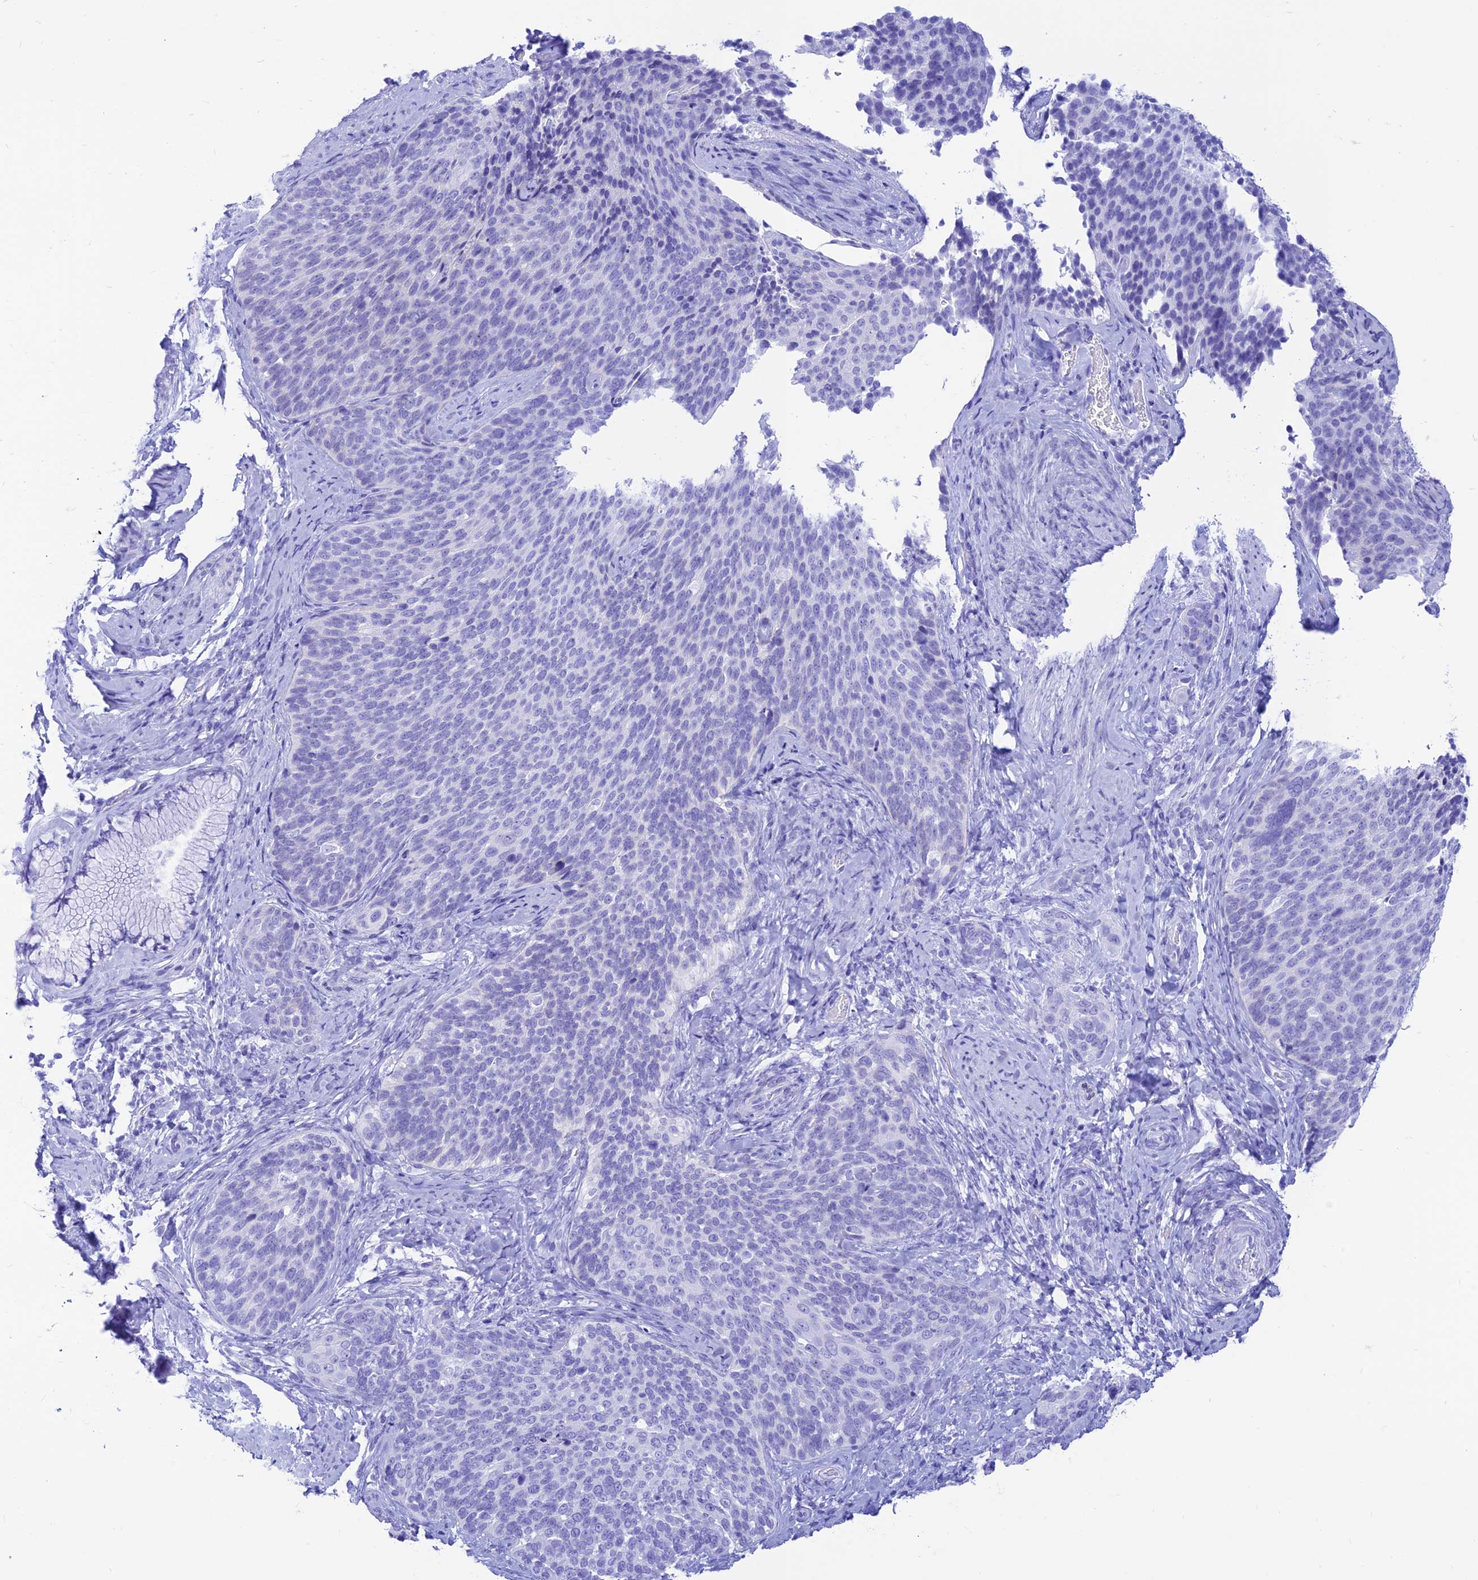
{"staining": {"intensity": "negative", "quantity": "none", "location": "none"}, "tissue": "cervical cancer", "cell_type": "Tumor cells", "image_type": "cancer", "snomed": [{"axis": "morphology", "description": "Squamous cell carcinoma, NOS"}, {"axis": "topography", "description": "Cervix"}], "caption": "Immunohistochemical staining of human squamous cell carcinoma (cervical) exhibits no significant staining in tumor cells.", "gene": "PRNP", "patient": {"sex": "female", "age": 50}}